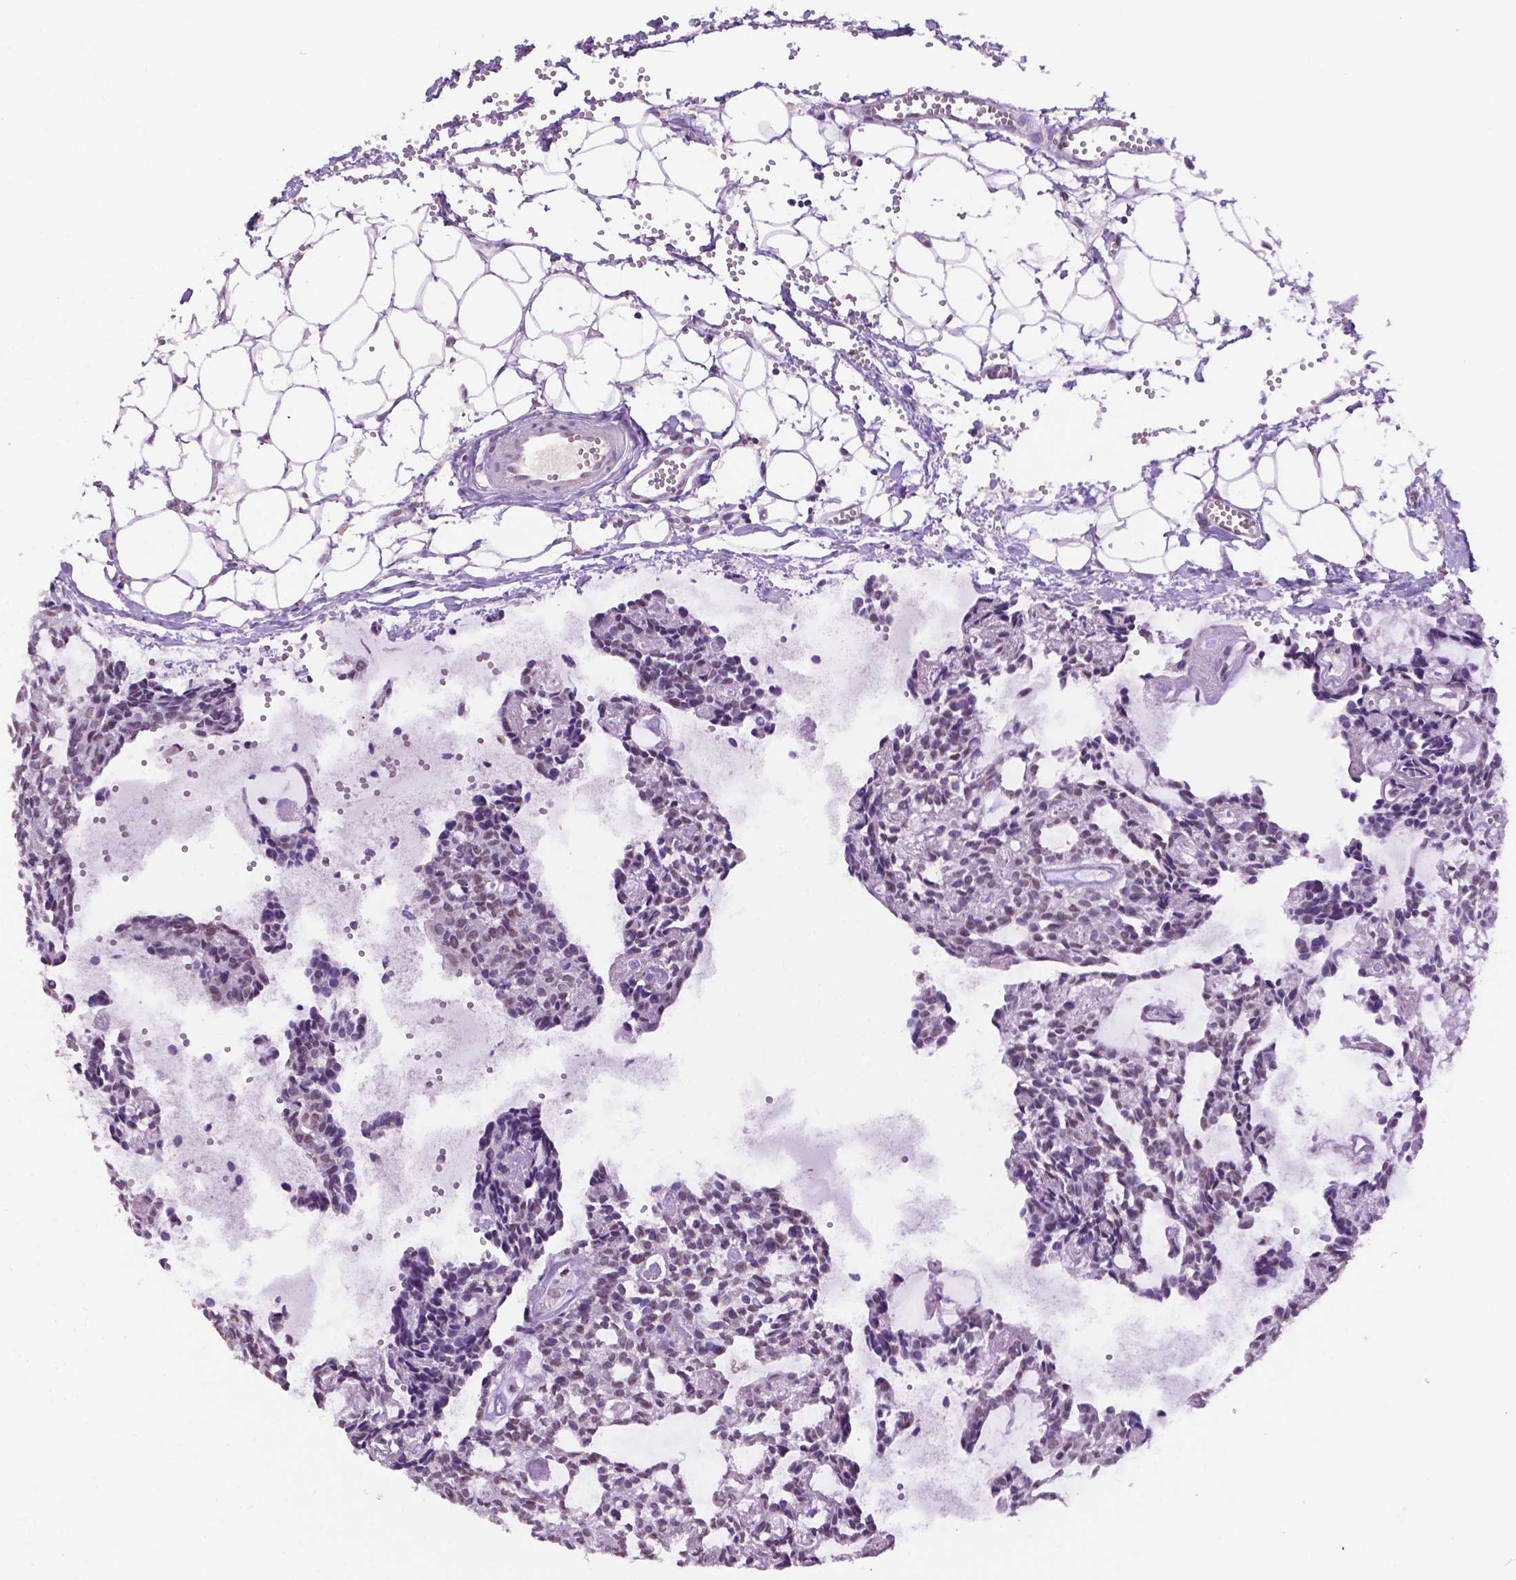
{"staining": {"intensity": "weak", "quantity": ">75%", "location": "nuclear"}, "tissue": "head and neck cancer", "cell_type": "Tumor cells", "image_type": "cancer", "snomed": [{"axis": "morphology", "description": "Adenocarcinoma, NOS"}, {"axis": "topography", "description": "Head-Neck"}], "caption": "Protein staining reveals weak nuclear expression in approximately >75% of tumor cells in adenocarcinoma (head and neck).", "gene": "PTPN6", "patient": {"sex": "female", "age": 62}}